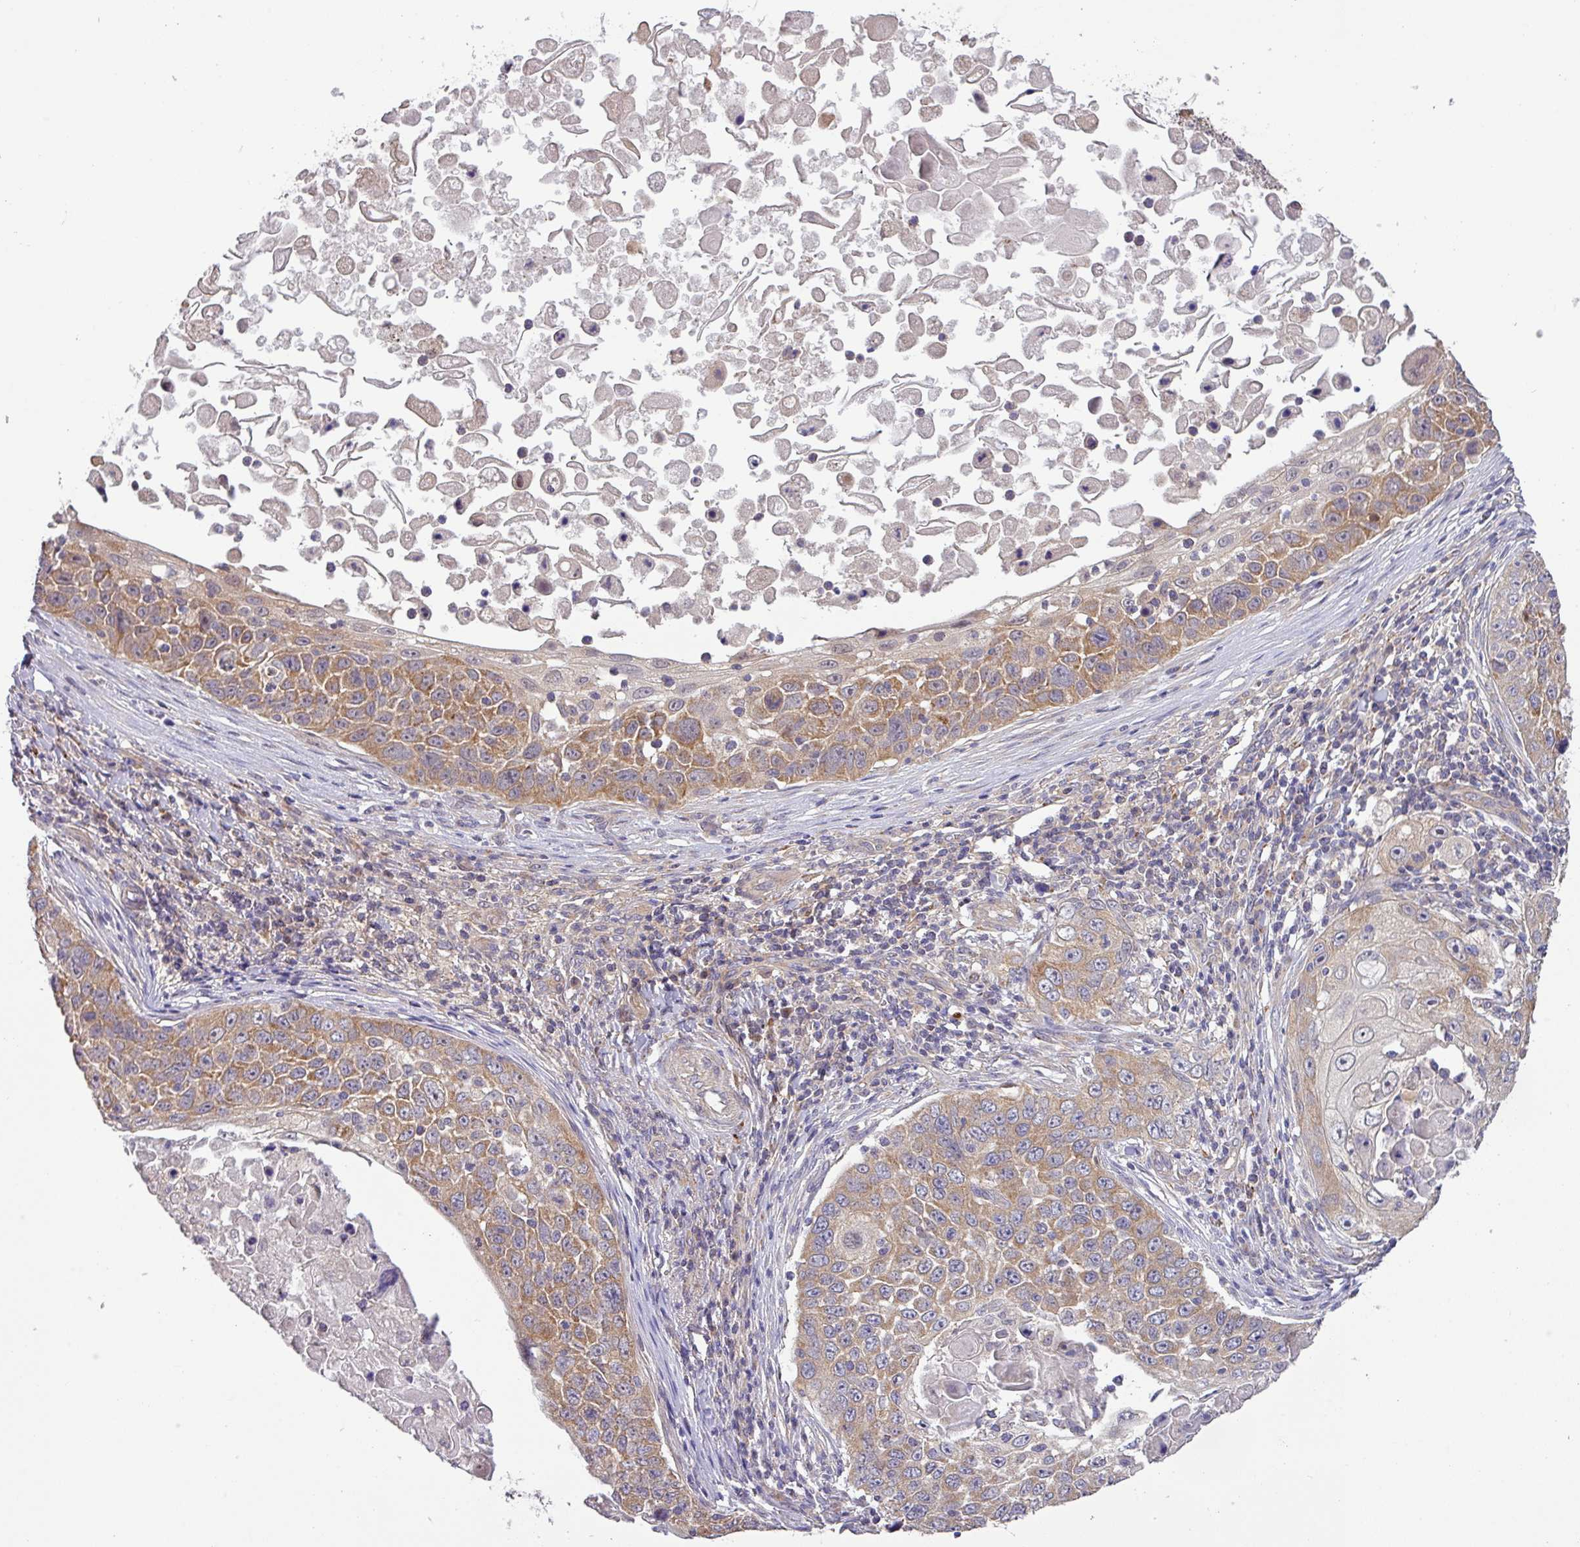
{"staining": {"intensity": "moderate", "quantity": "25%-75%", "location": "cytoplasmic/membranous"}, "tissue": "skin cancer", "cell_type": "Tumor cells", "image_type": "cancer", "snomed": [{"axis": "morphology", "description": "Squamous cell carcinoma, NOS"}, {"axis": "topography", "description": "Skin"}], "caption": "Protein staining by IHC demonstrates moderate cytoplasmic/membranous expression in approximately 25%-75% of tumor cells in skin squamous cell carcinoma. The staining is performed using DAB (3,3'-diaminobenzidine) brown chromogen to label protein expression. The nuclei are counter-stained blue using hematoxylin.", "gene": "GALNT12", "patient": {"sex": "male", "age": 24}}